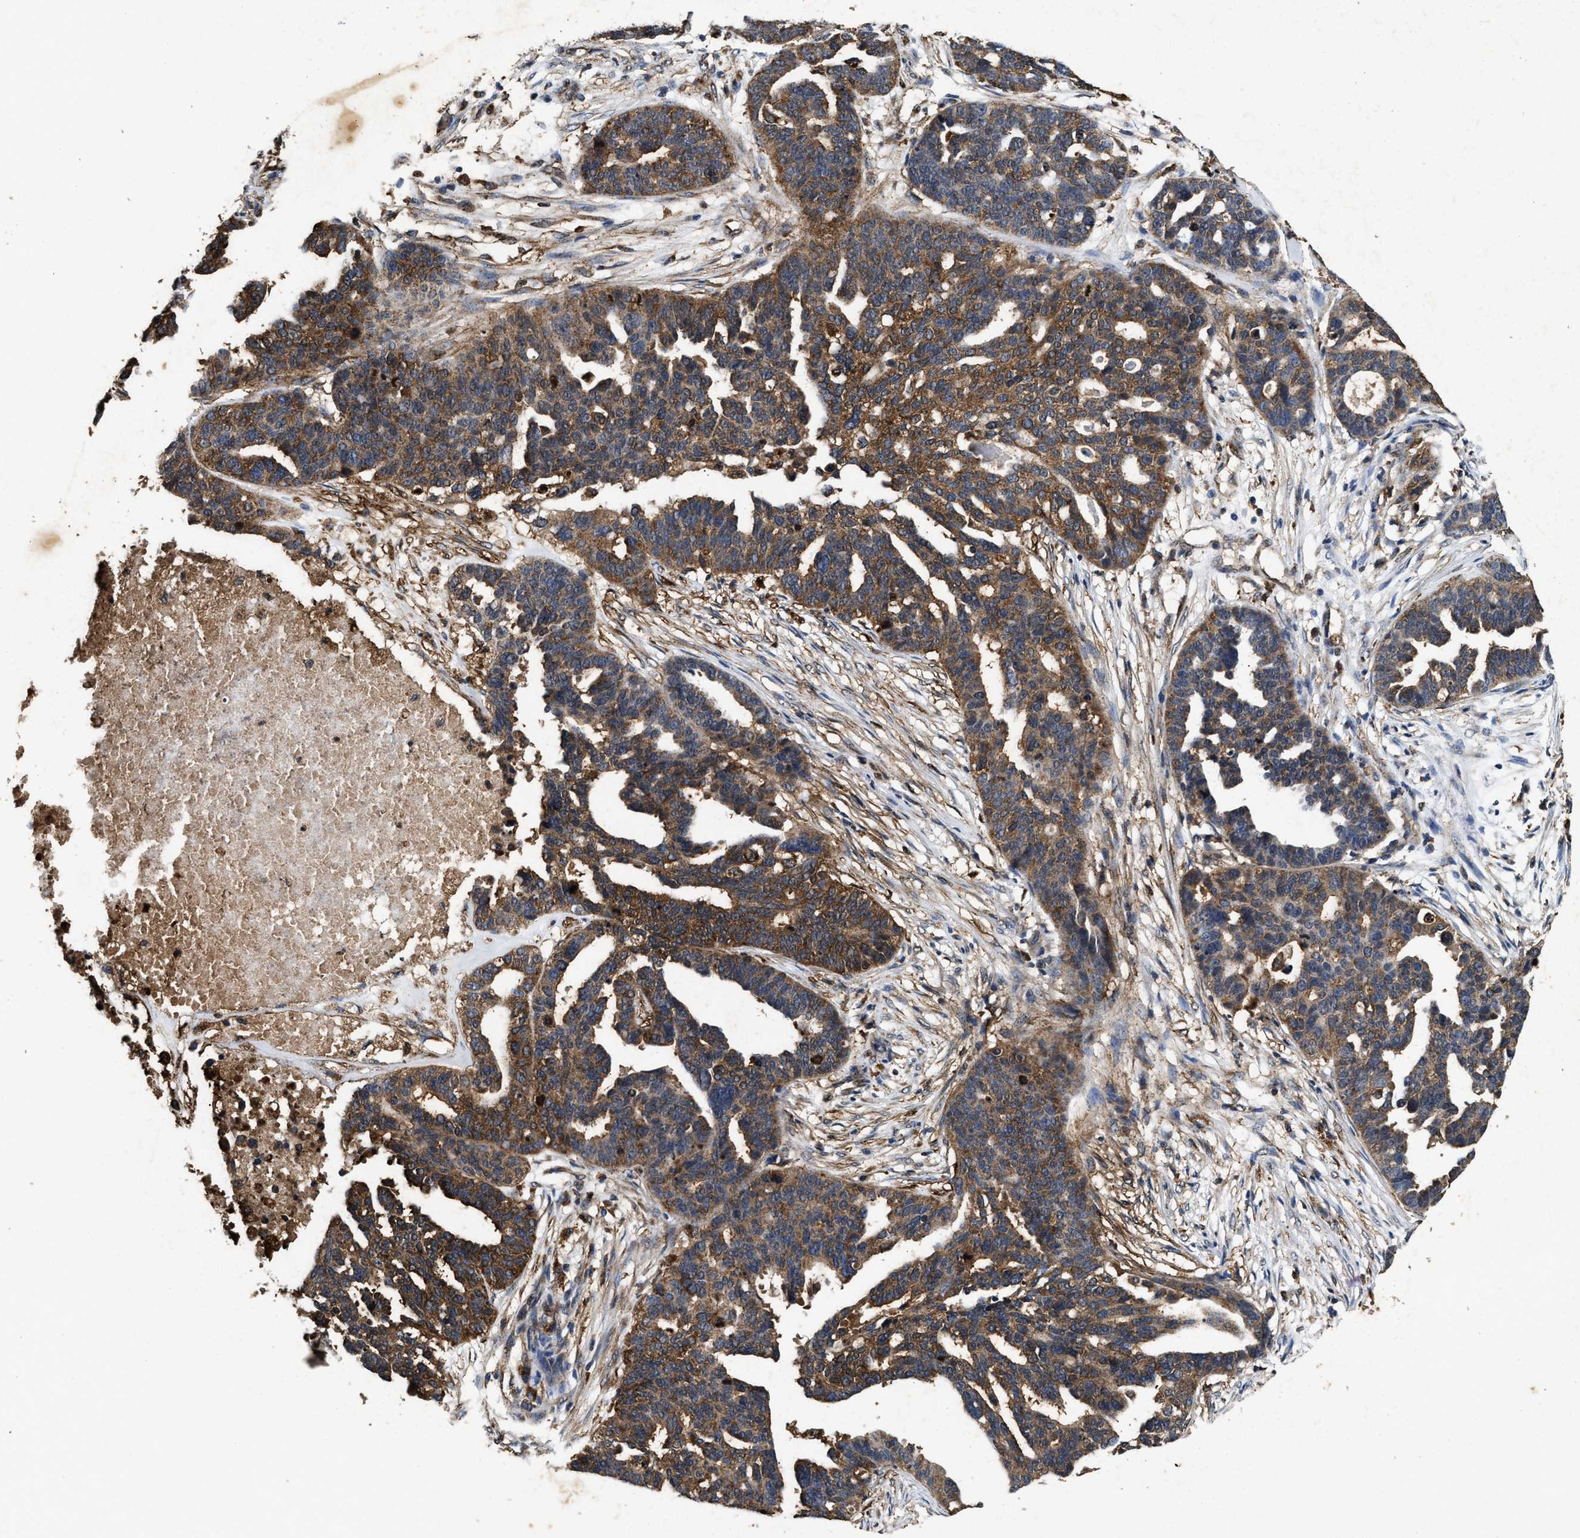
{"staining": {"intensity": "moderate", "quantity": ">75%", "location": "cytoplasmic/membranous"}, "tissue": "ovarian cancer", "cell_type": "Tumor cells", "image_type": "cancer", "snomed": [{"axis": "morphology", "description": "Cystadenocarcinoma, serous, NOS"}, {"axis": "topography", "description": "Ovary"}], "caption": "A micrograph of serous cystadenocarcinoma (ovarian) stained for a protein shows moderate cytoplasmic/membranous brown staining in tumor cells.", "gene": "ACOX1", "patient": {"sex": "female", "age": 59}}